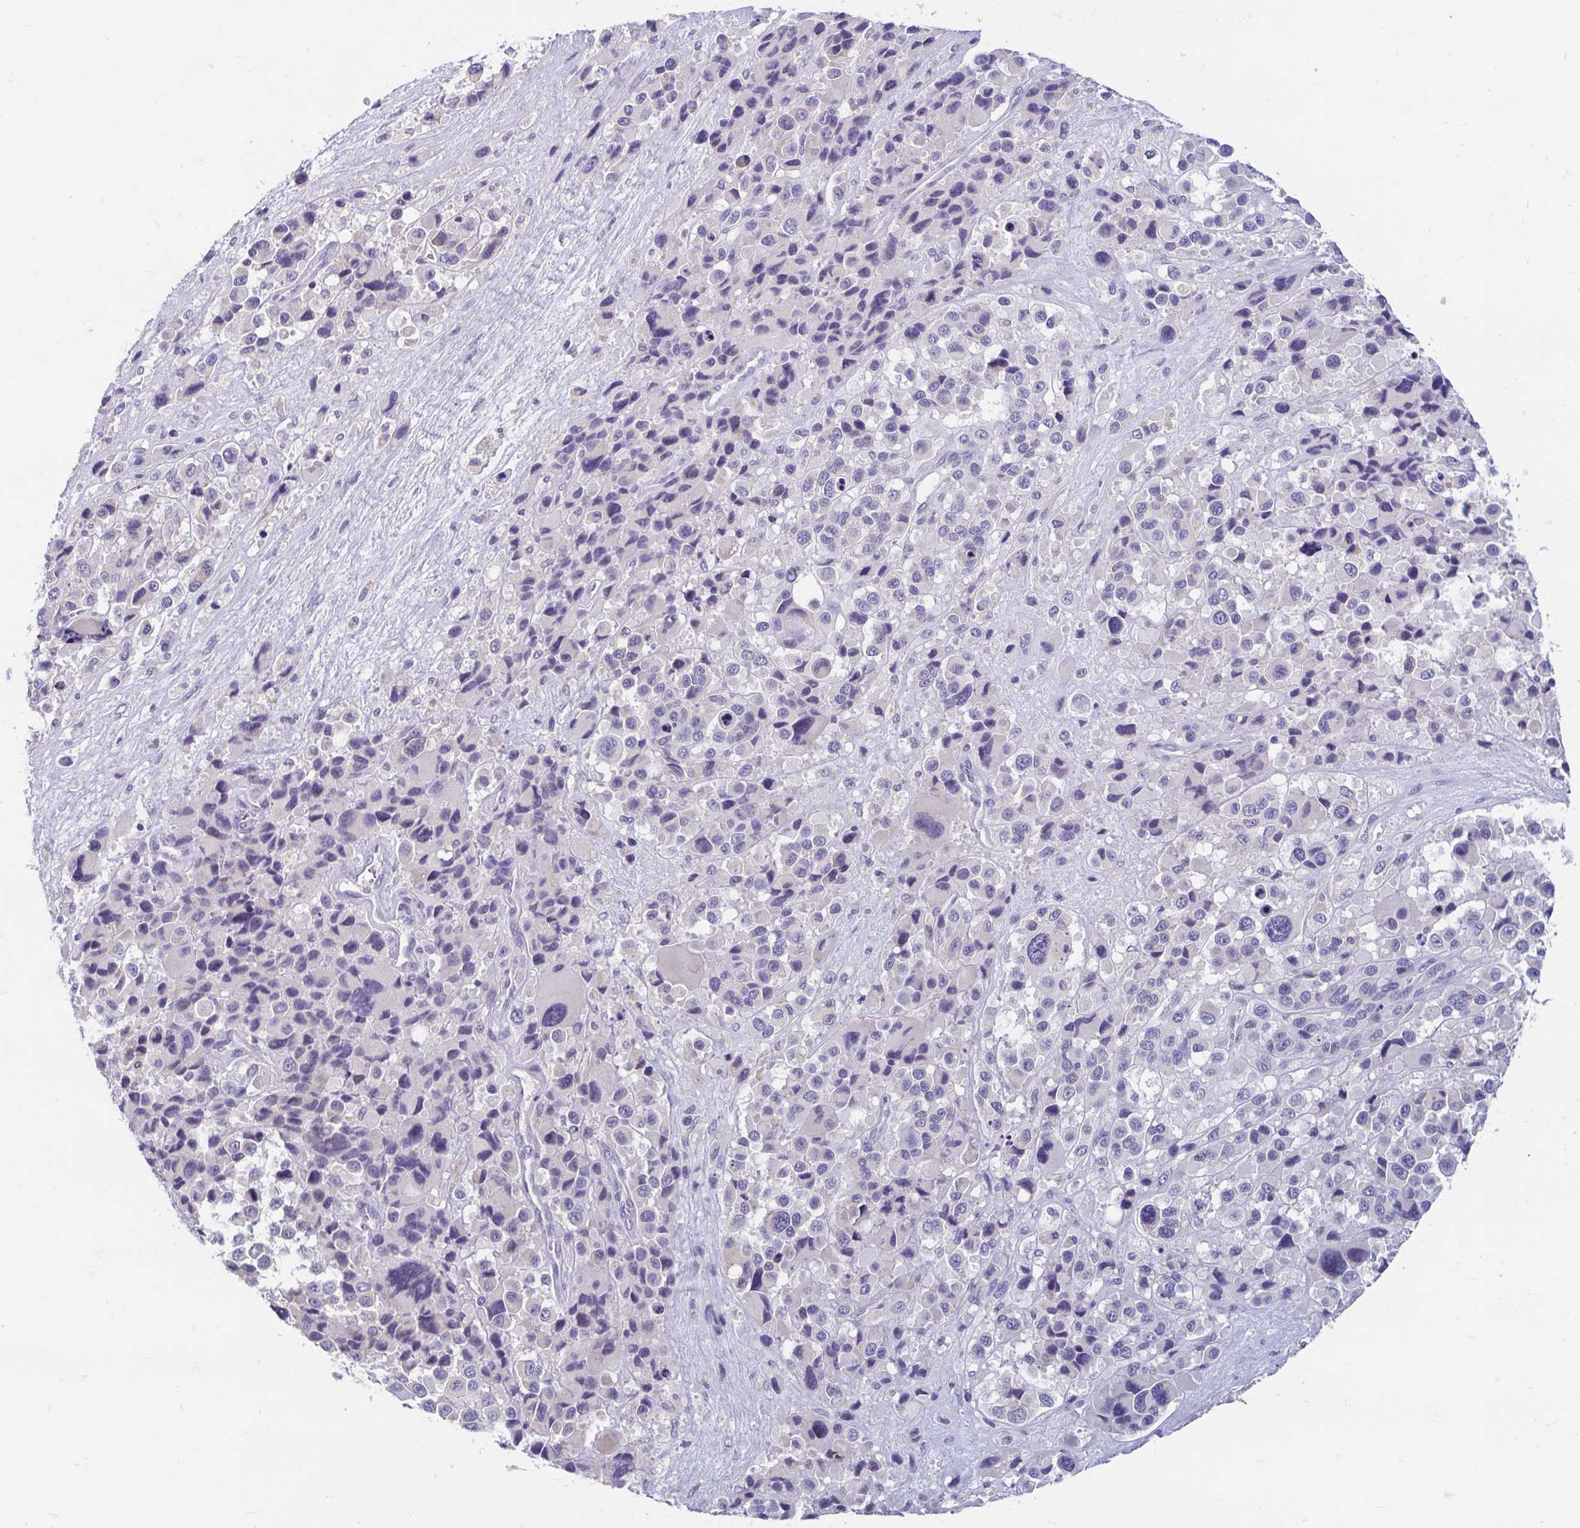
{"staining": {"intensity": "negative", "quantity": "none", "location": "none"}, "tissue": "melanoma", "cell_type": "Tumor cells", "image_type": "cancer", "snomed": [{"axis": "morphology", "description": "Malignant melanoma, Metastatic site"}, {"axis": "topography", "description": "Lymph node"}], "caption": "Immunohistochemical staining of human melanoma exhibits no significant positivity in tumor cells.", "gene": "ADH1A", "patient": {"sex": "female", "age": 65}}